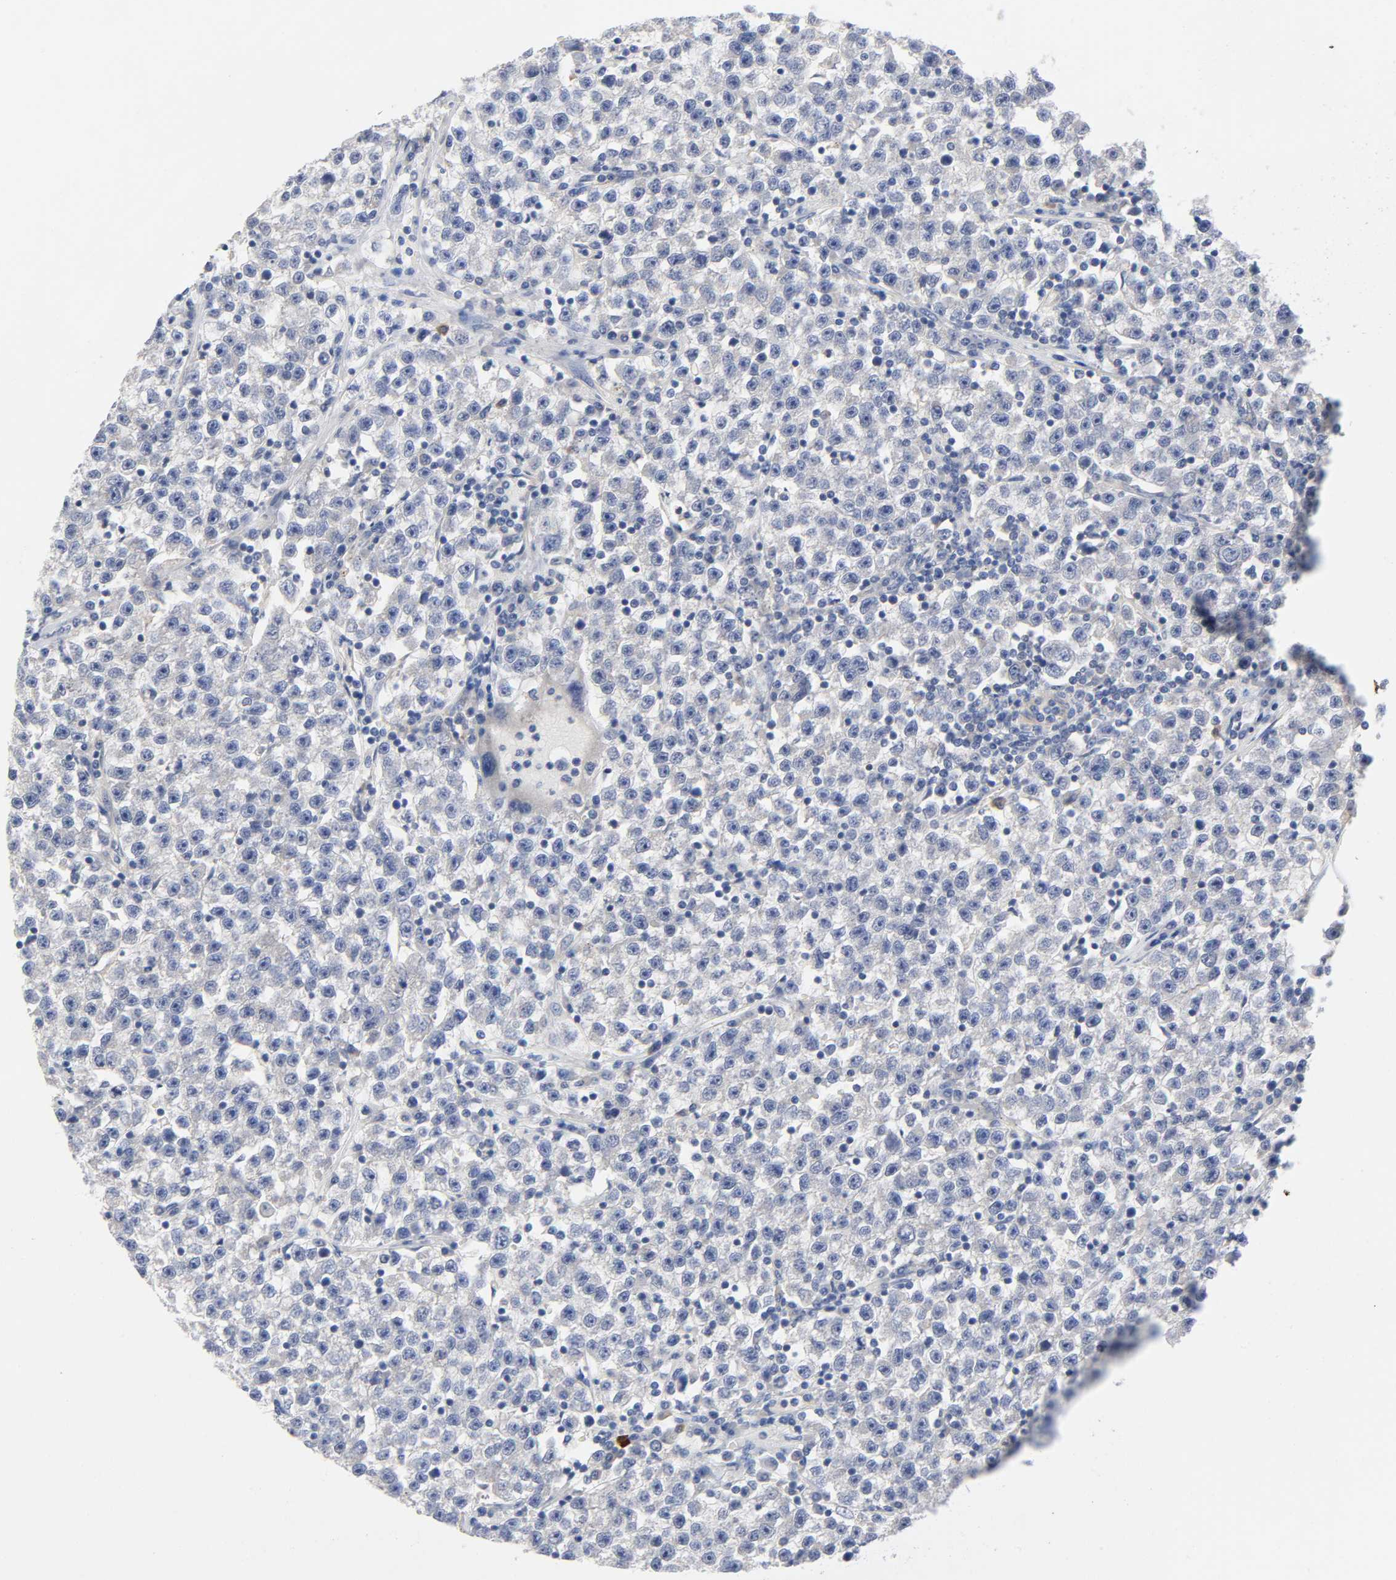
{"staining": {"intensity": "weak", "quantity": "<25%", "location": "cytoplasmic/membranous"}, "tissue": "testis cancer", "cell_type": "Tumor cells", "image_type": "cancer", "snomed": [{"axis": "morphology", "description": "Seminoma, NOS"}, {"axis": "topography", "description": "Testis"}], "caption": "Testis cancer (seminoma) was stained to show a protein in brown. There is no significant staining in tumor cells.", "gene": "PRKAB1", "patient": {"sex": "male", "age": 22}}